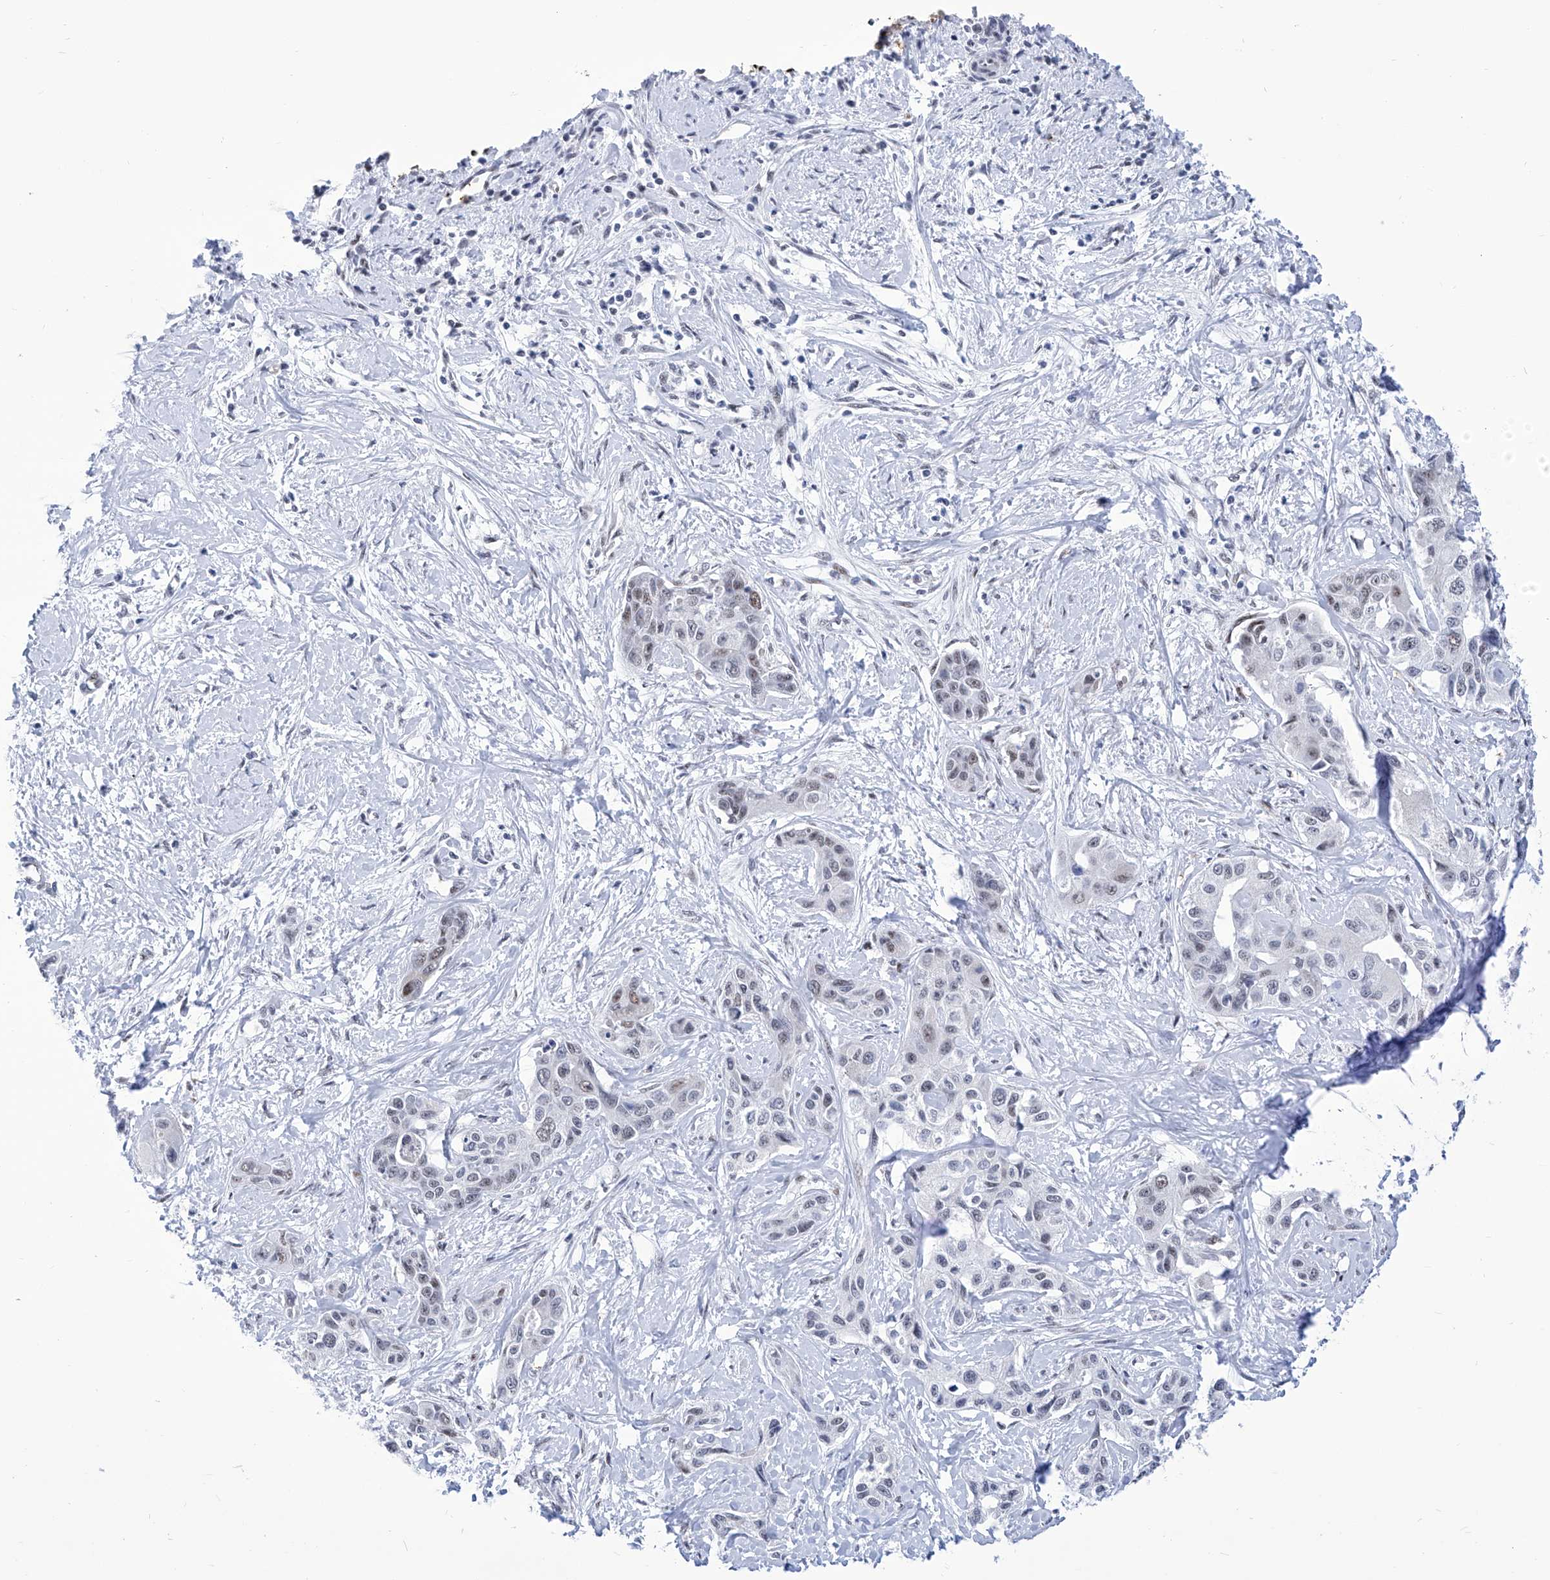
{"staining": {"intensity": "weak", "quantity": "<25%", "location": "nuclear"}, "tissue": "liver cancer", "cell_type": "Tumor cells", "image_type": "cancer", "snomed": [{"axis": "morphology", "description": "Cholangiocarcinoma"}, {"axis": "topography", "description": "Liver"}], "caption": "Liver cancer (cholangiocarcinoma) stained for a protein using immunohistochemistry exhibits no staining tumor cells.", "gene": "SART1", "patient": {"sex": "male", "age": 59}}